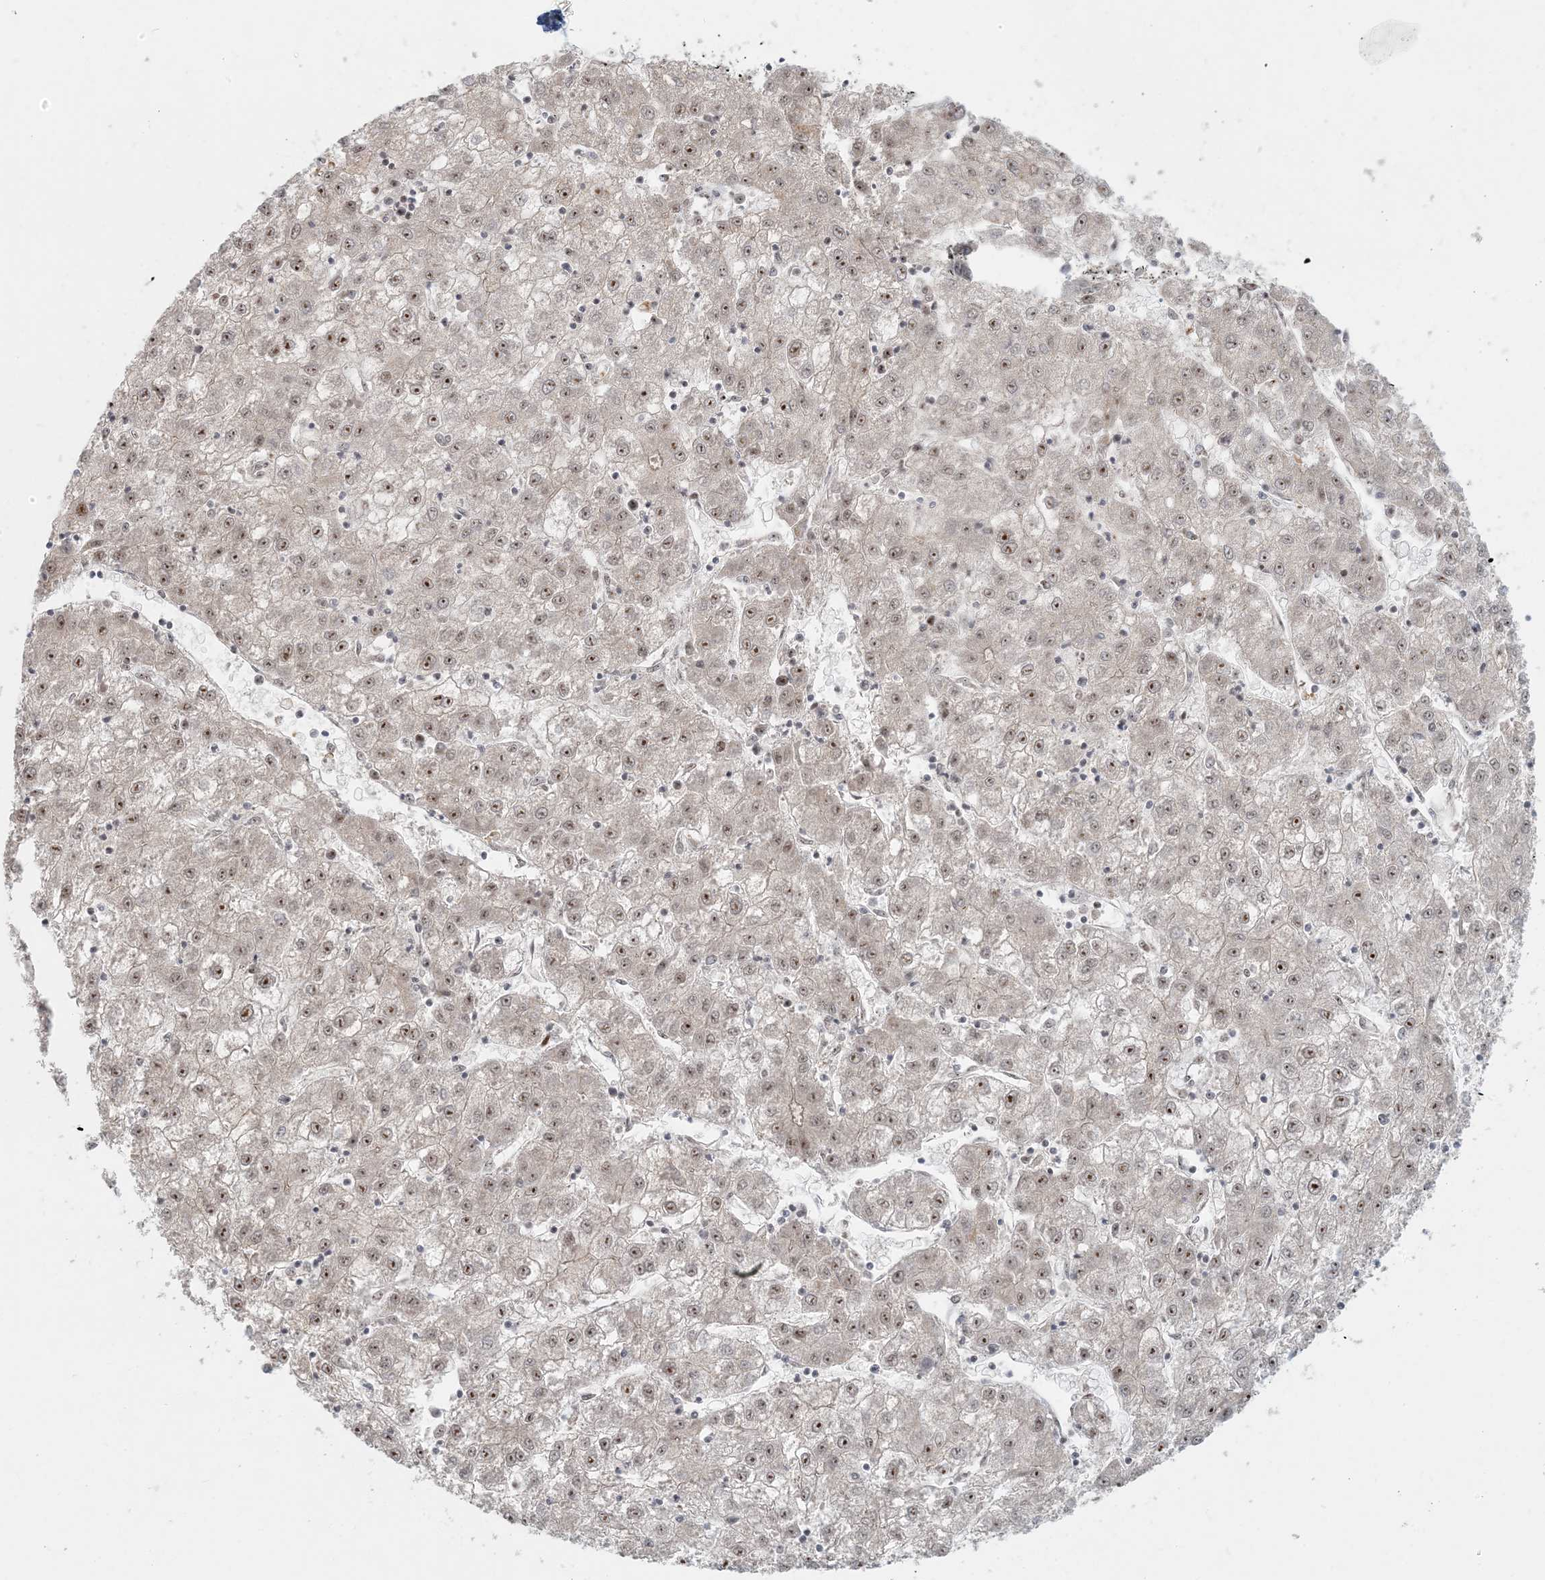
{"staining": {"intensity": "weak", "quantity": "<25%", "location": "nuclear"}, "tissue": "liver cancer", "cell_type": "Tumor cells", "image_type": "cancer", "snomed": [{"axis": "morphology", "description": "Carcinoma, Hepatocellular, NOS"}, {"axis": "topography", "description": "Liver"}], "caption": "This is an immunohistochemistry (IHC) photomicrograph of human liver hepatocellular carcinoma. There is no staining in tumor cells.", "gene": "BCORL1", "patient": {"sex": "male", "age": 72}}